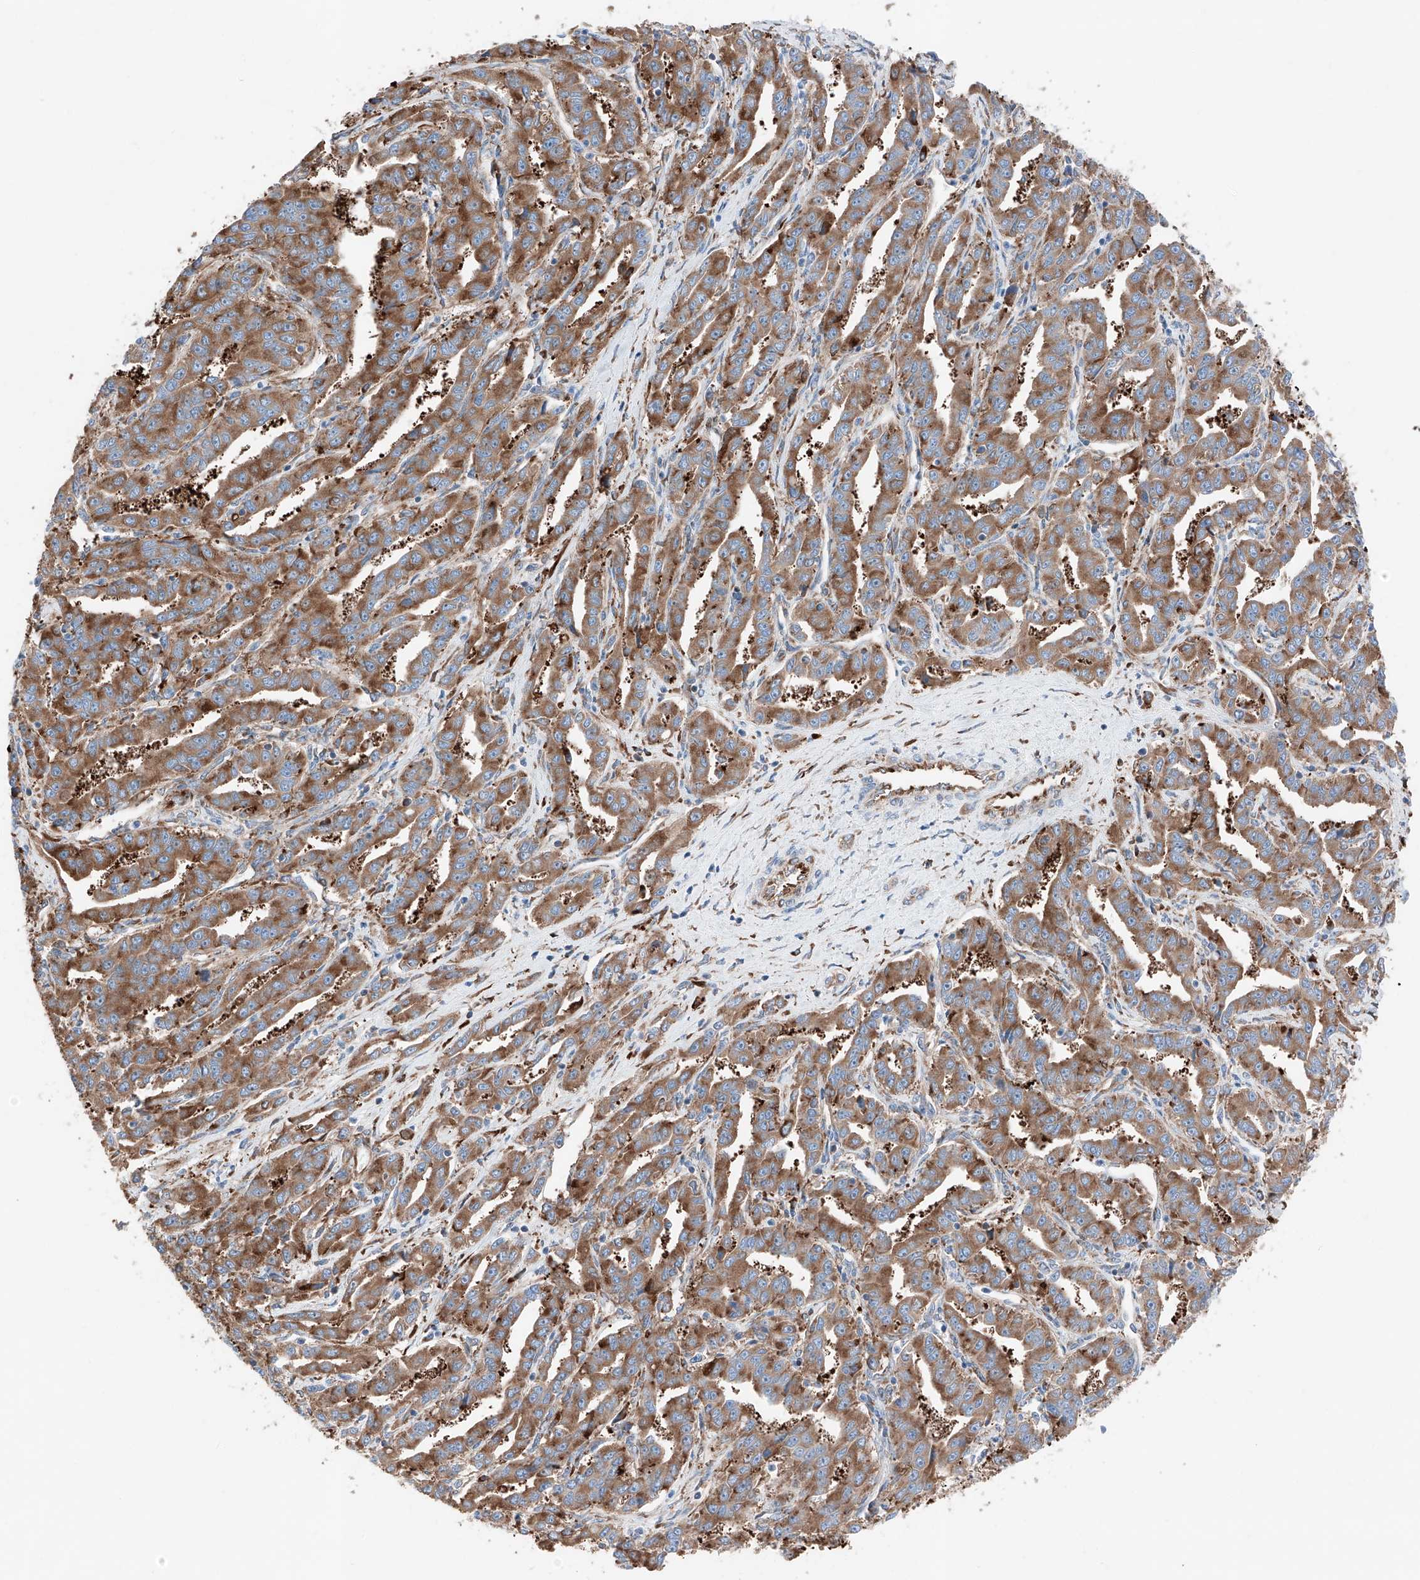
{"staining": {"intensity": "moderate", "quantity": ">75%", "location": "cytoplasmic/membranous"}, "tissue": "liver cancer", "cell_type": "Tumor cells", "image_type": "cancer", "snomed": [{"axis": "morphology", "description": "Cholangiocarcinoma"}, {"axis": "topography", "description": "Liver"}], "caption": "A brown stain highlights moderate cytoplasmic/membranous expression of a protein in liver cancer tumor cells.", "gene": "CRELD1", "patient": {"sex": "male", "age": 59}}